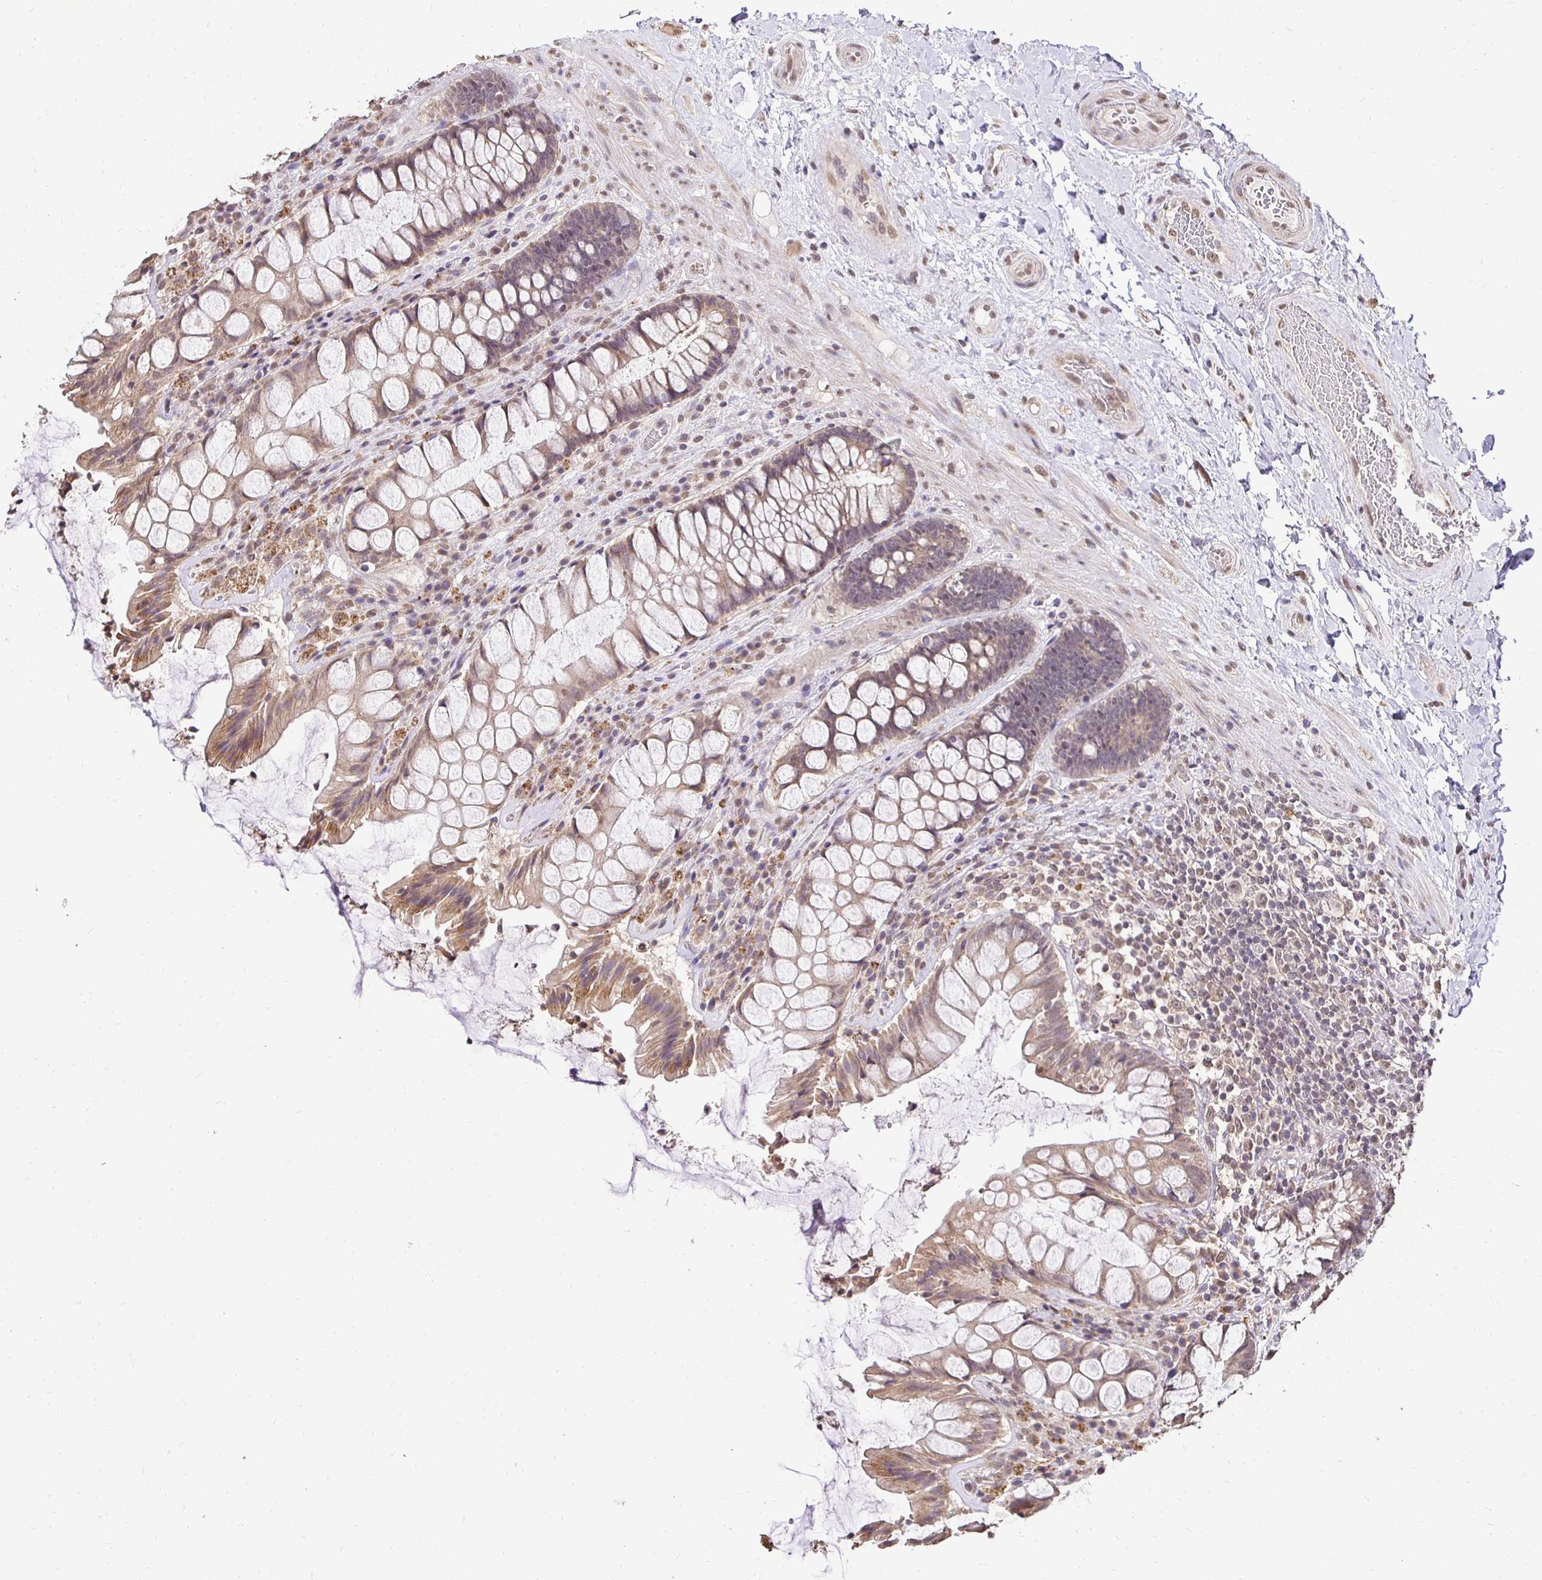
{"staining": {"intensity": "moderate", "quantity": ">75%", "location": "cytoplasmic/membranous"}, "tissue": "rectum", "cell_type": "Glandular cells", "image_type": "normal", "snomed": [{"axis": "morphology", "description": "Normal tissue, NOS"}, {"axis": "topography", "description": "Rectum"}], "caption": "A photomicrograph of rectum stained for a protein shows moderate cytoplasmic/membranous brown staining in glandular cells.", "gene": "RHEBL1", "patient": {"sex": "female", "age": 58}}